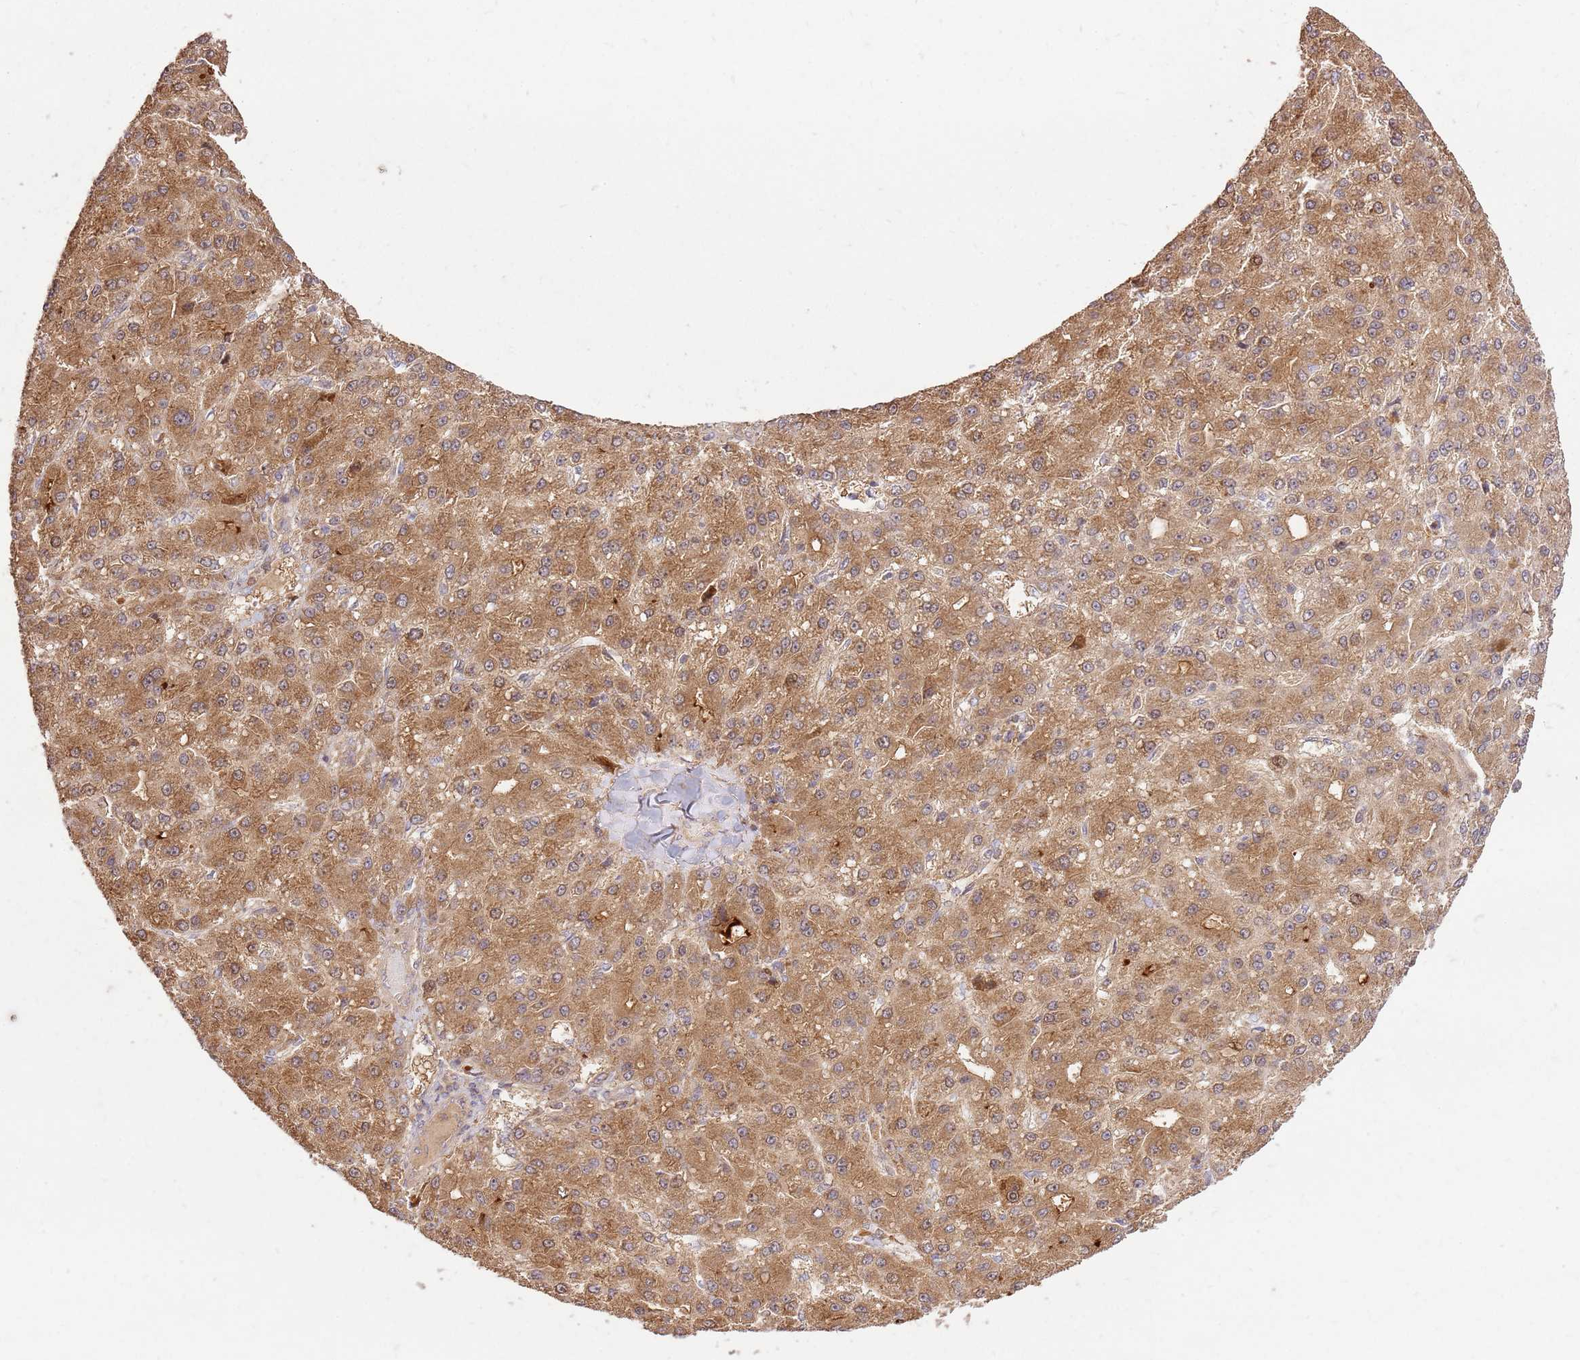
{"staining": {"intensity": "moderate", "quantity": ">75%", "location": "cytoplasmic/membranous"}, "tissue": "liver cancer", "cell_type": "Tumor cells", "image_type": "cancer", "snomed": [{"axis": "morphology", "description": "Carcinoma, Hepatocellular, NOS"}, {"axis": "topography", "description": "Liver"}], "caption": "Hepatocellular carcinoma (liver) stained with a protein marker demonstrates moderate staining in tumor cells.", "gene": "GAREM1", "patient": {"sex": "male", "age": 67}}